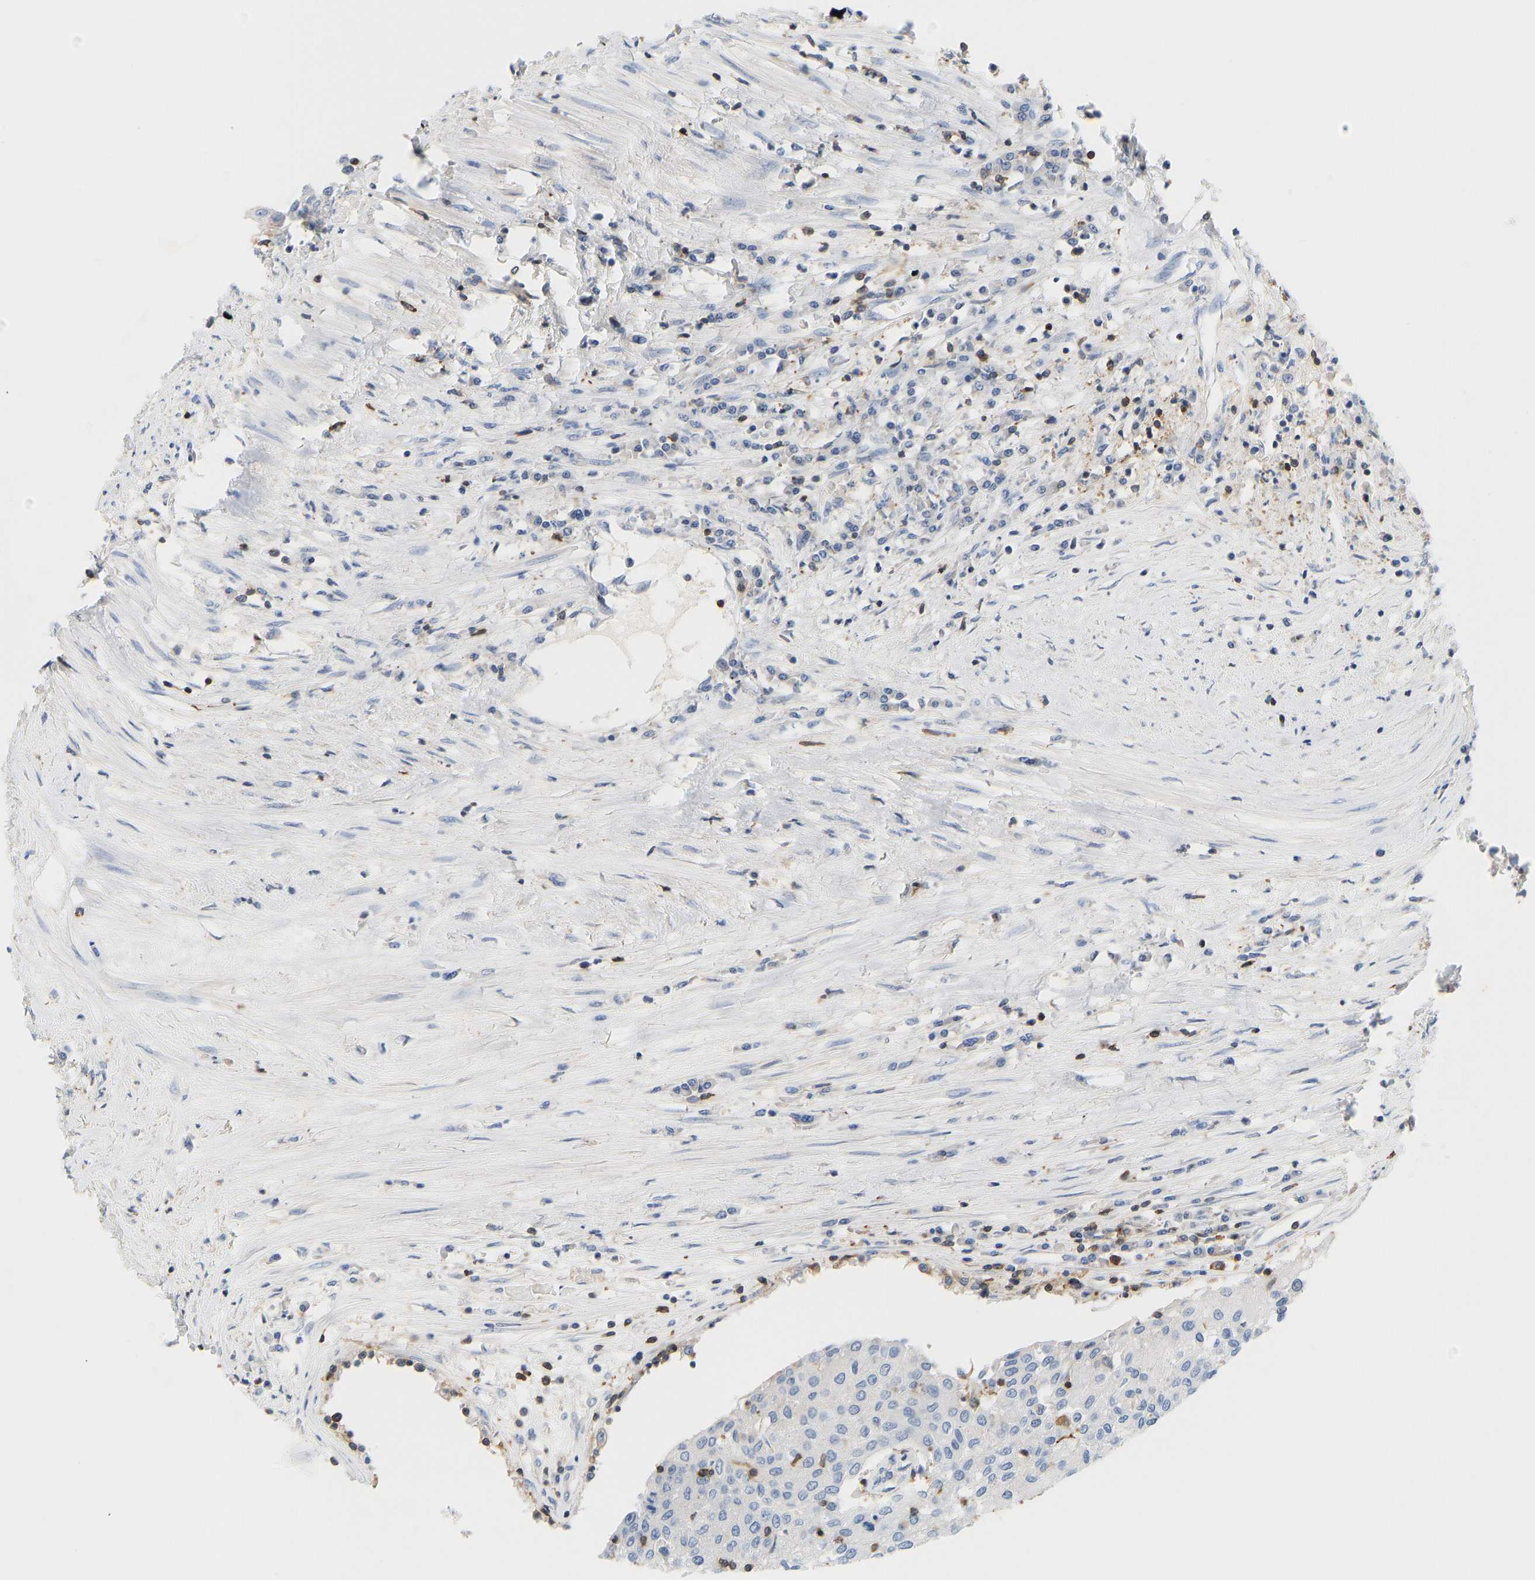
{"staining": {"intensity": "negative", "quantity": "none", "location": "none"}, "tissue": "urothelial cancer", "cell_type": "Tumor cells", "image_type": "cancer", "snomed": [{"axis": "morphology", "description": "Urothelial carcinoma, High grade"}, {"axis": "topography", "description": "Urinary bladder"}], "caption": "Immunohistochemistry of human urothelial cancer reveals no staining in tumor cells.", "gene": "EVL", "patient": {"sex": "female", "age": 85}}